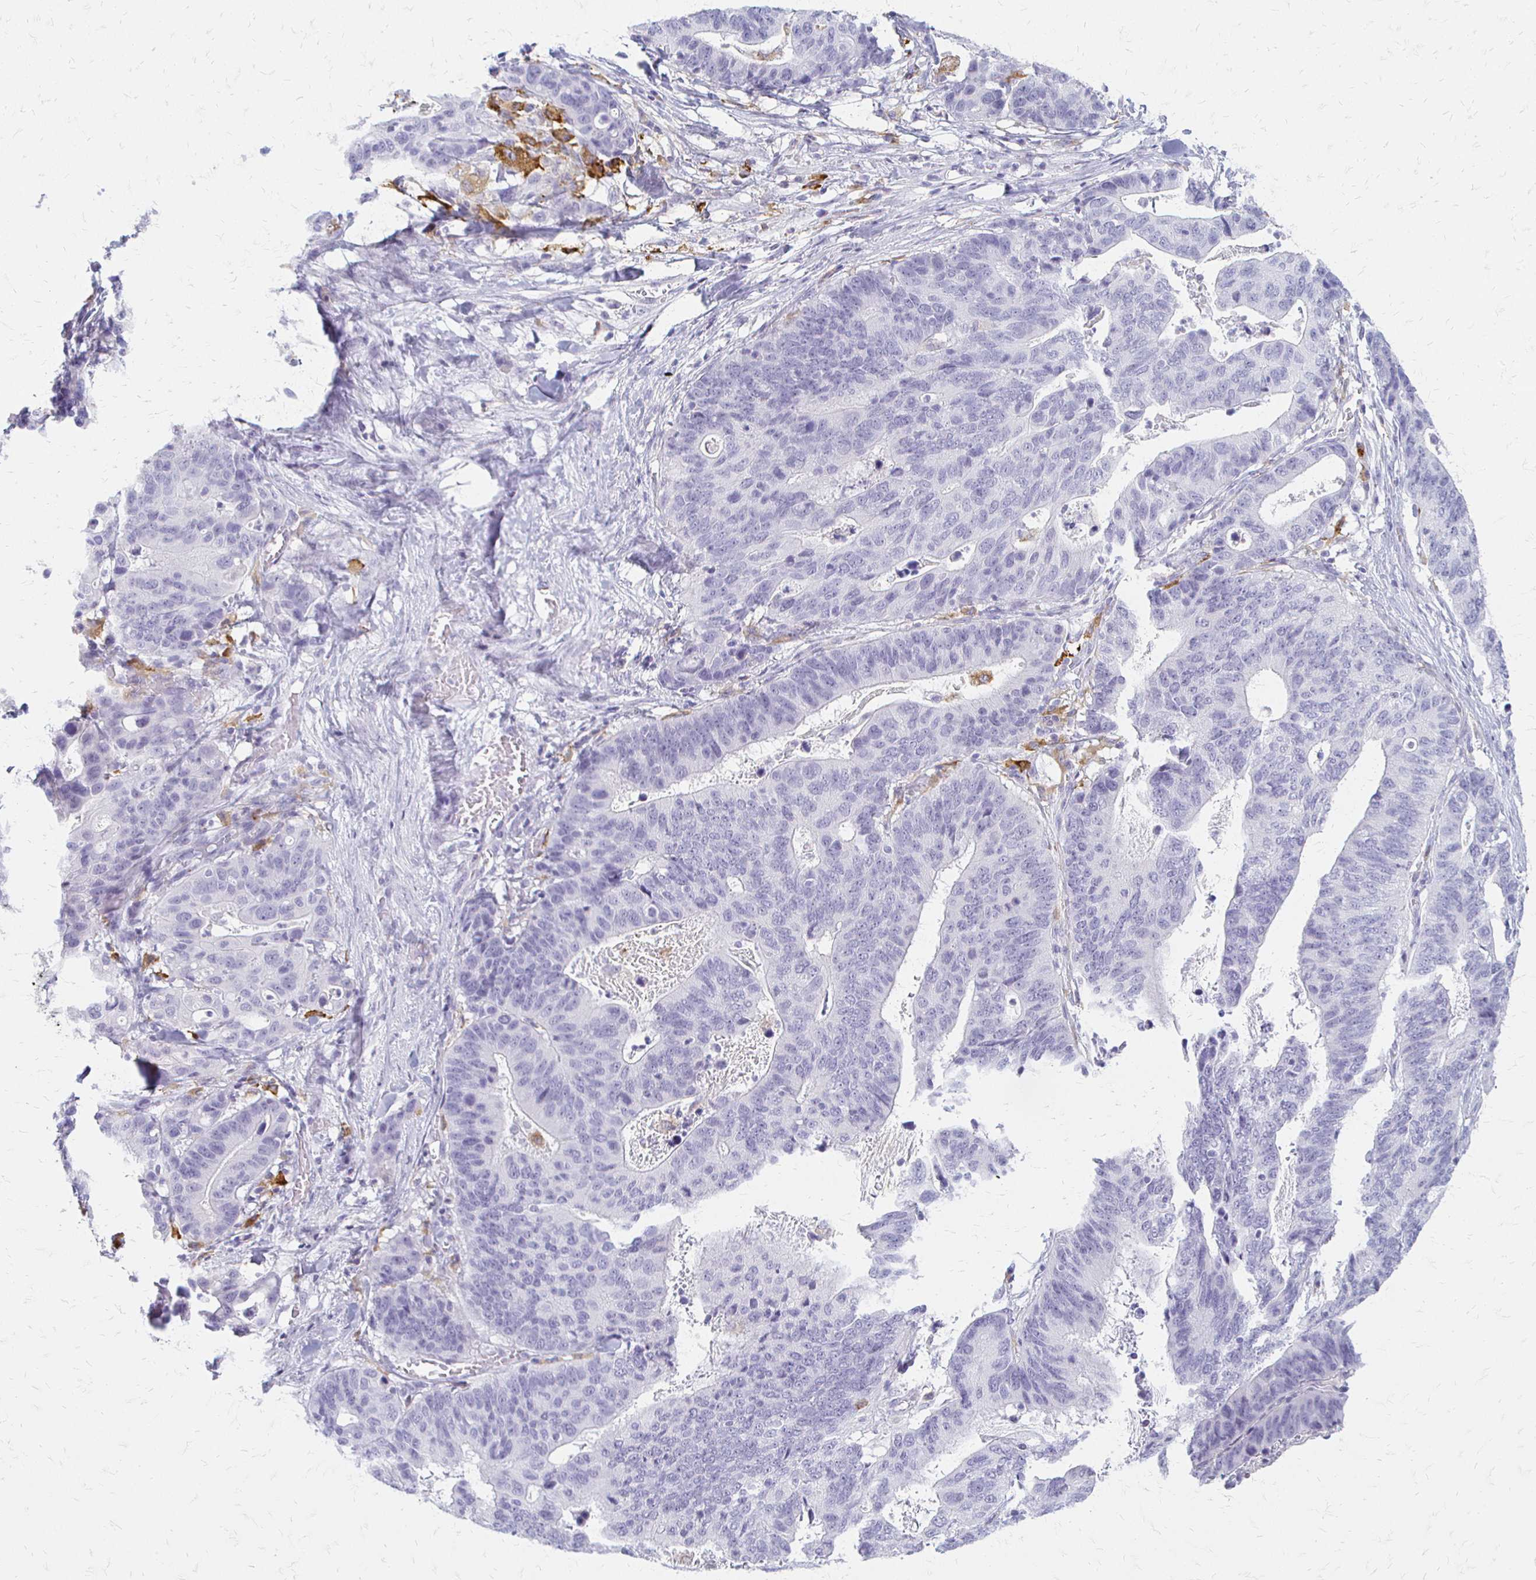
{"staining": {"intensity": "negative", "quantity": "none", "location": "none"}, "tissue": "stomach cancer", "cell_type": "Tumor cells", "image_type": "cancer", "snomed": [{"axis": "morphology", "description": "Adenocarcinoma, NOS"}, {"axis": "topography", "description": "Stomach, upper"}], "caption": "A high-resolution micrograph shows immunohistochemistry staining of stomach cancer (adenocarcinoma), which shows no significant staining in tumor cells.", "gene": "ACP5", "patient": {"sex": "female", "age": 67}}